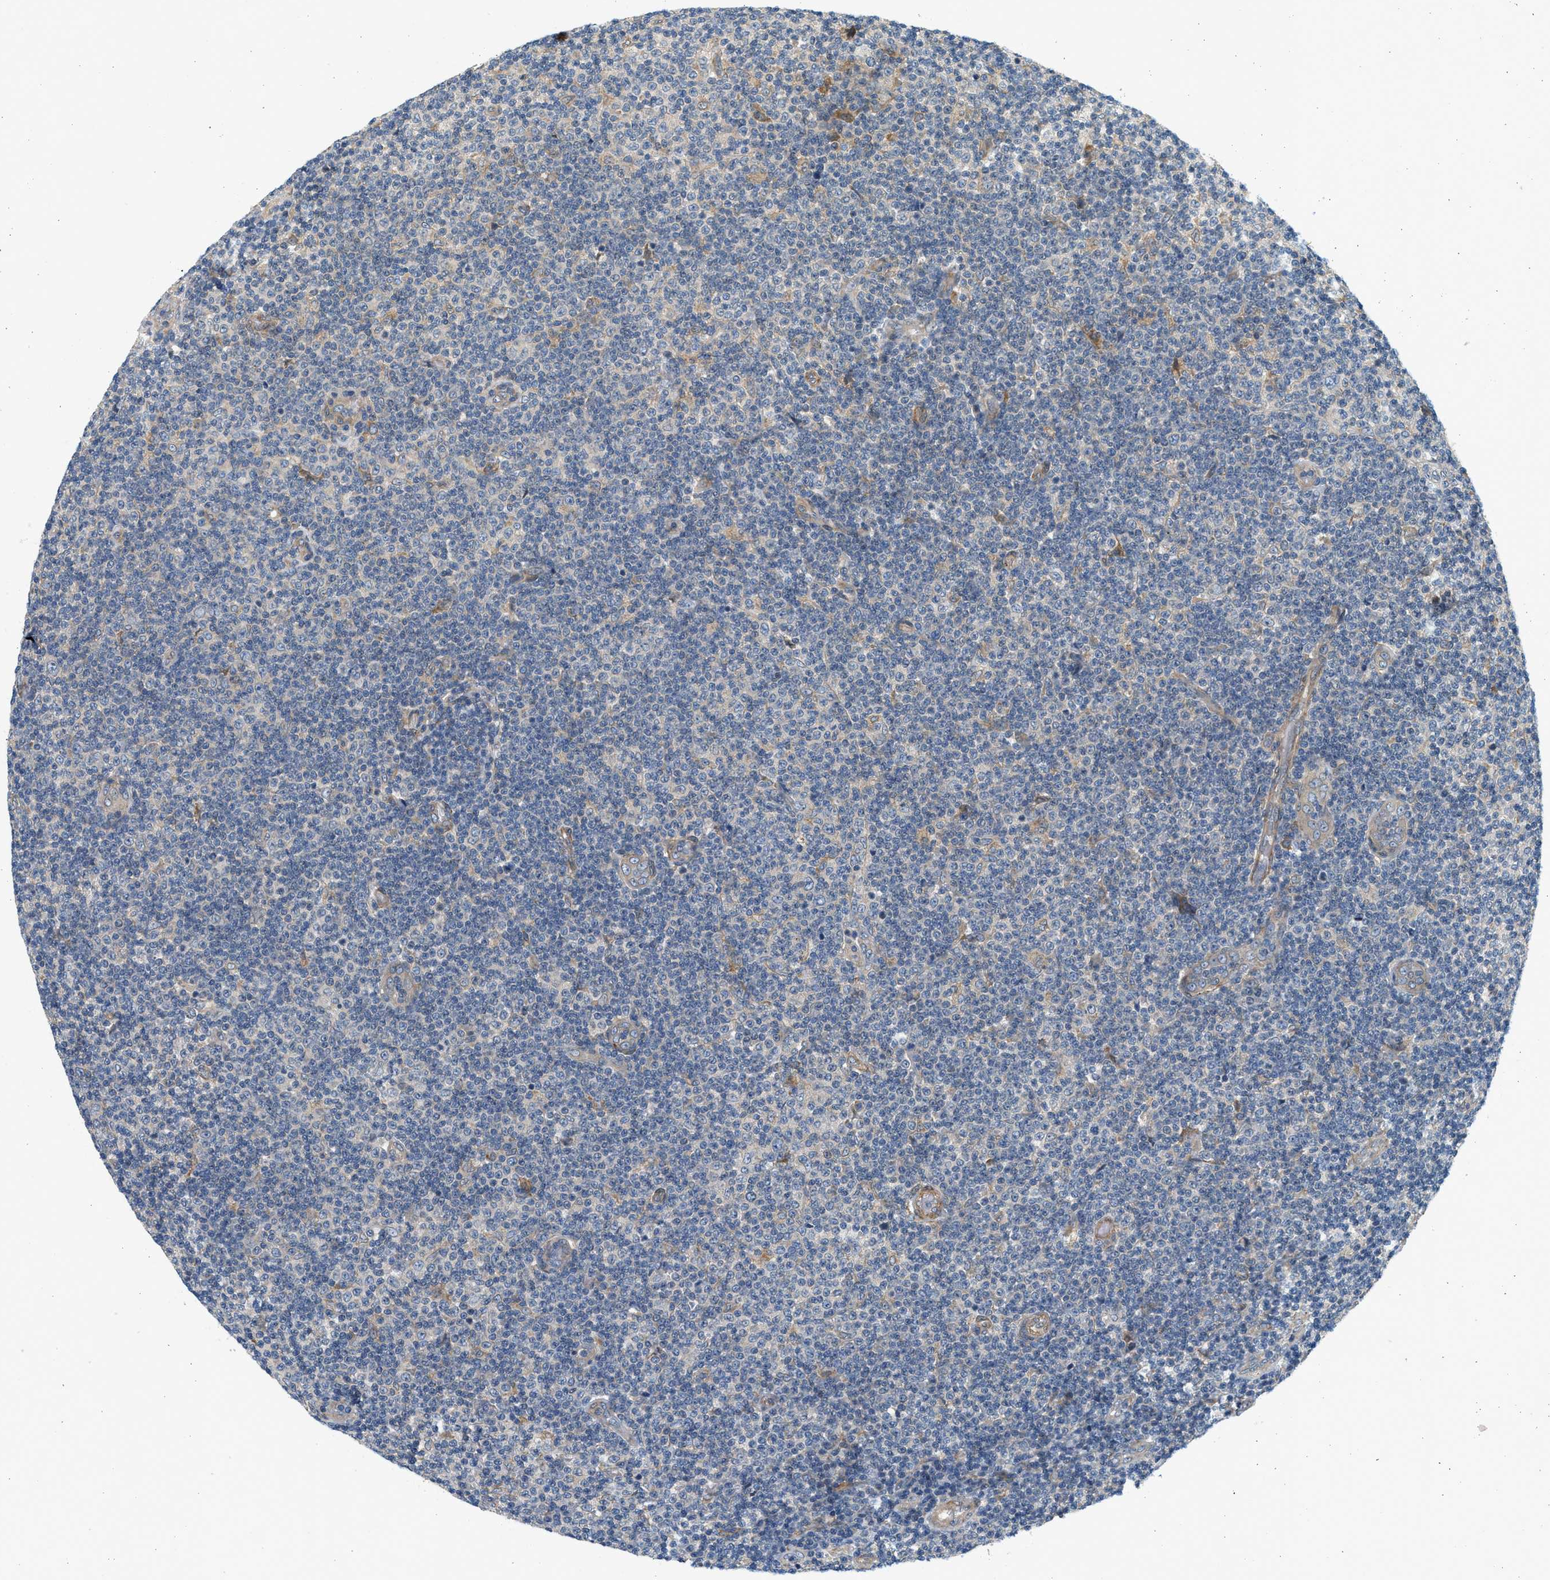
{"staining": {"intensity": "negative", "quantity": "none", "location": "none"}, "tissue": "lymphoma", "cell_type": "Tumor cells", "image_type": "cancer", "snomed": [{"axis": "morphology", "description": "Malignant lymphoma, non-Hodgkin's type, Low grade"}, {"axis": "topography", "description": "Lymph node"}], "caption": "A histopathology image of human lymphoma is negative for staining in tumor cells.", "gene": "KDELR2", "patient": {"sex": "male", "age": 83}}